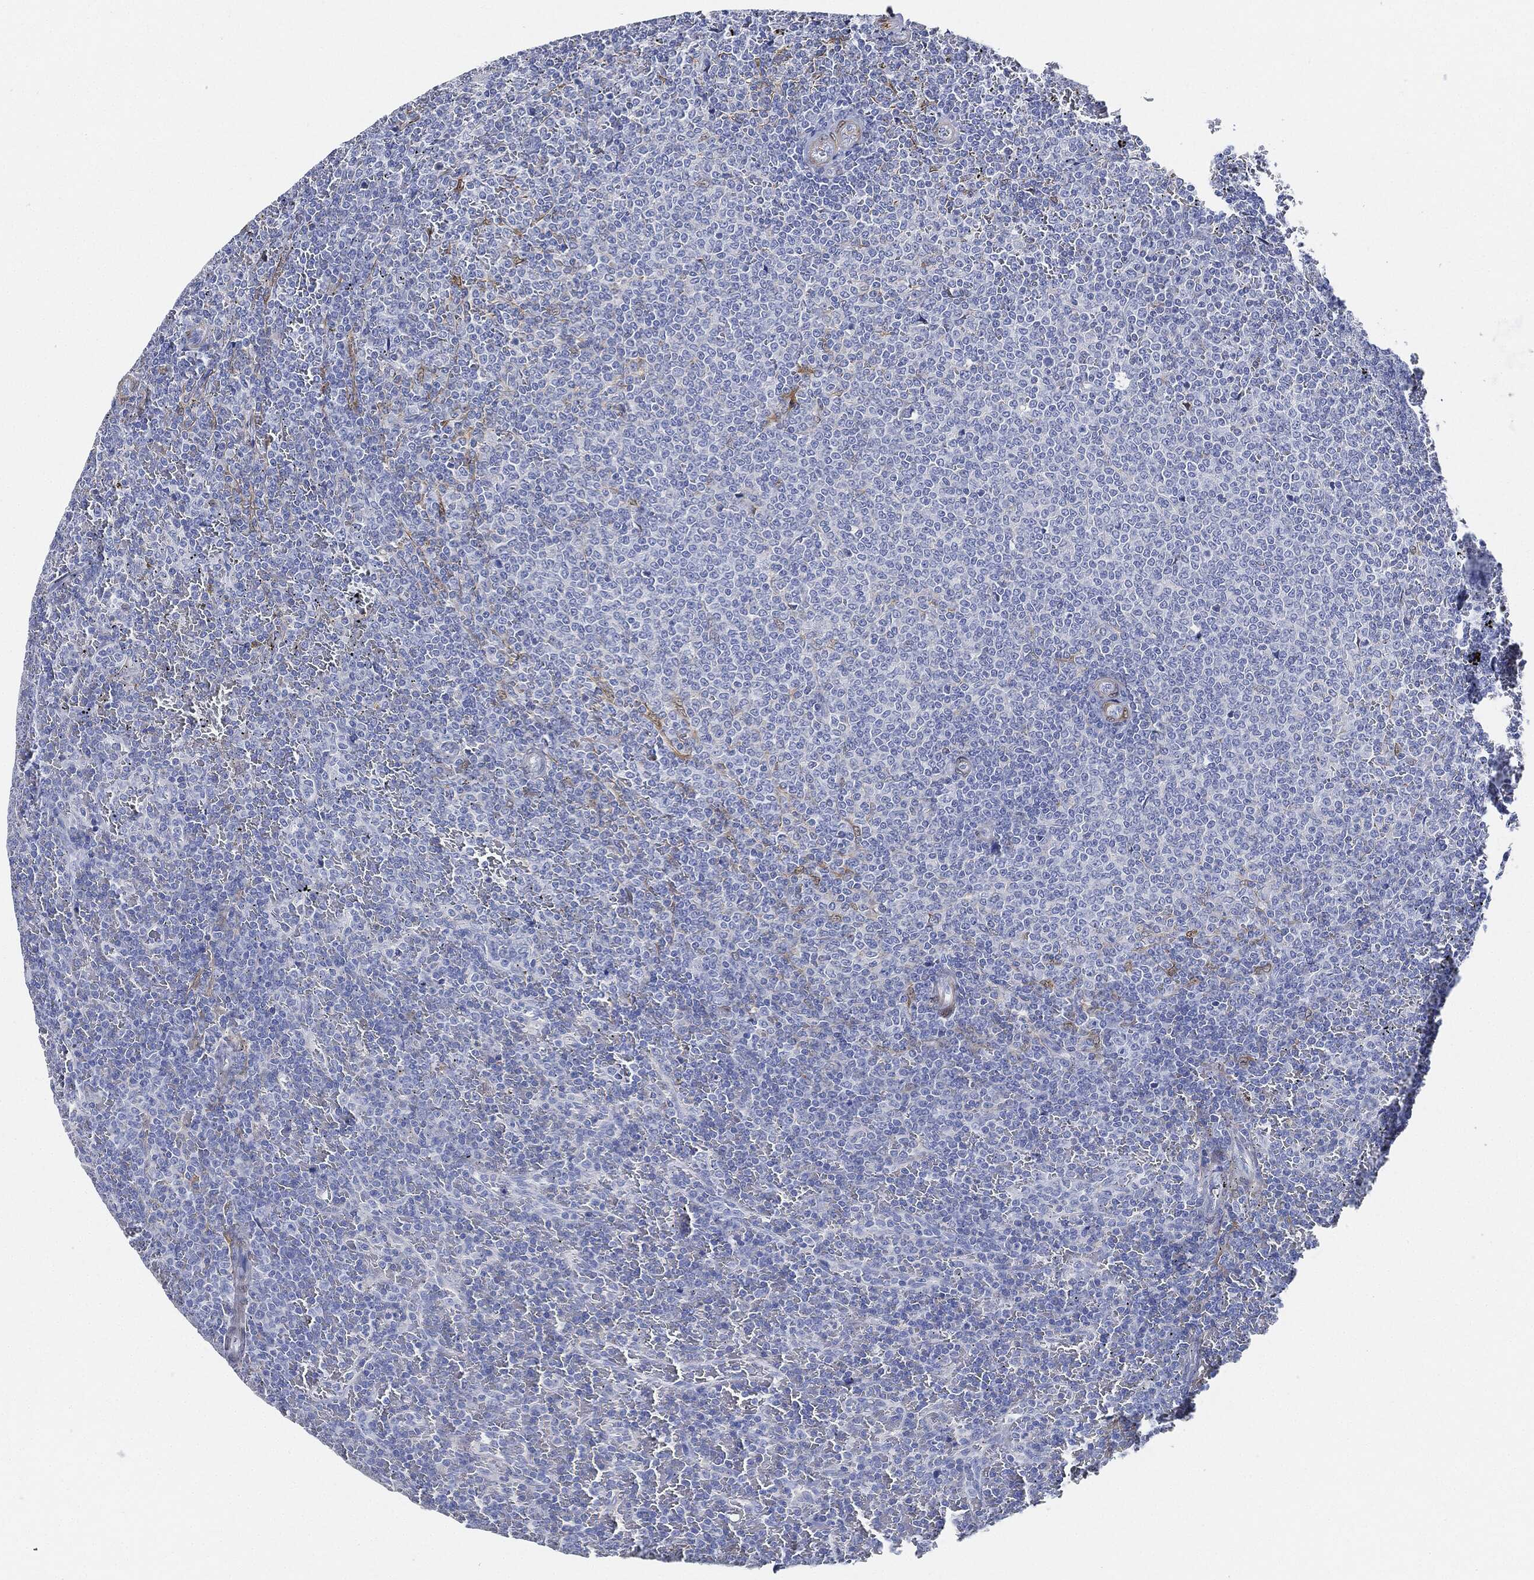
{"staining": {"intensity": "negative", "quantity": "none", "location": "none"}, "tissue": "lymphoma", "cell_type": "Tumor cells", "image_type": "cancer", "snomed": [{"axis": "morphology", "description": "Malignant lymphoma, non-Hodgkin's type, Low grade"}, {"axis": "topography", "description": "Spleen"}], "caption": "Human low-grade malignant lymphoma, non-Hodgkin's type stained for a protein using immunohistochemistry (IHC) reveals no expression in tumor cells.", "gene": "TAGLN", "patient": {"sex": "female", "age": 77}}